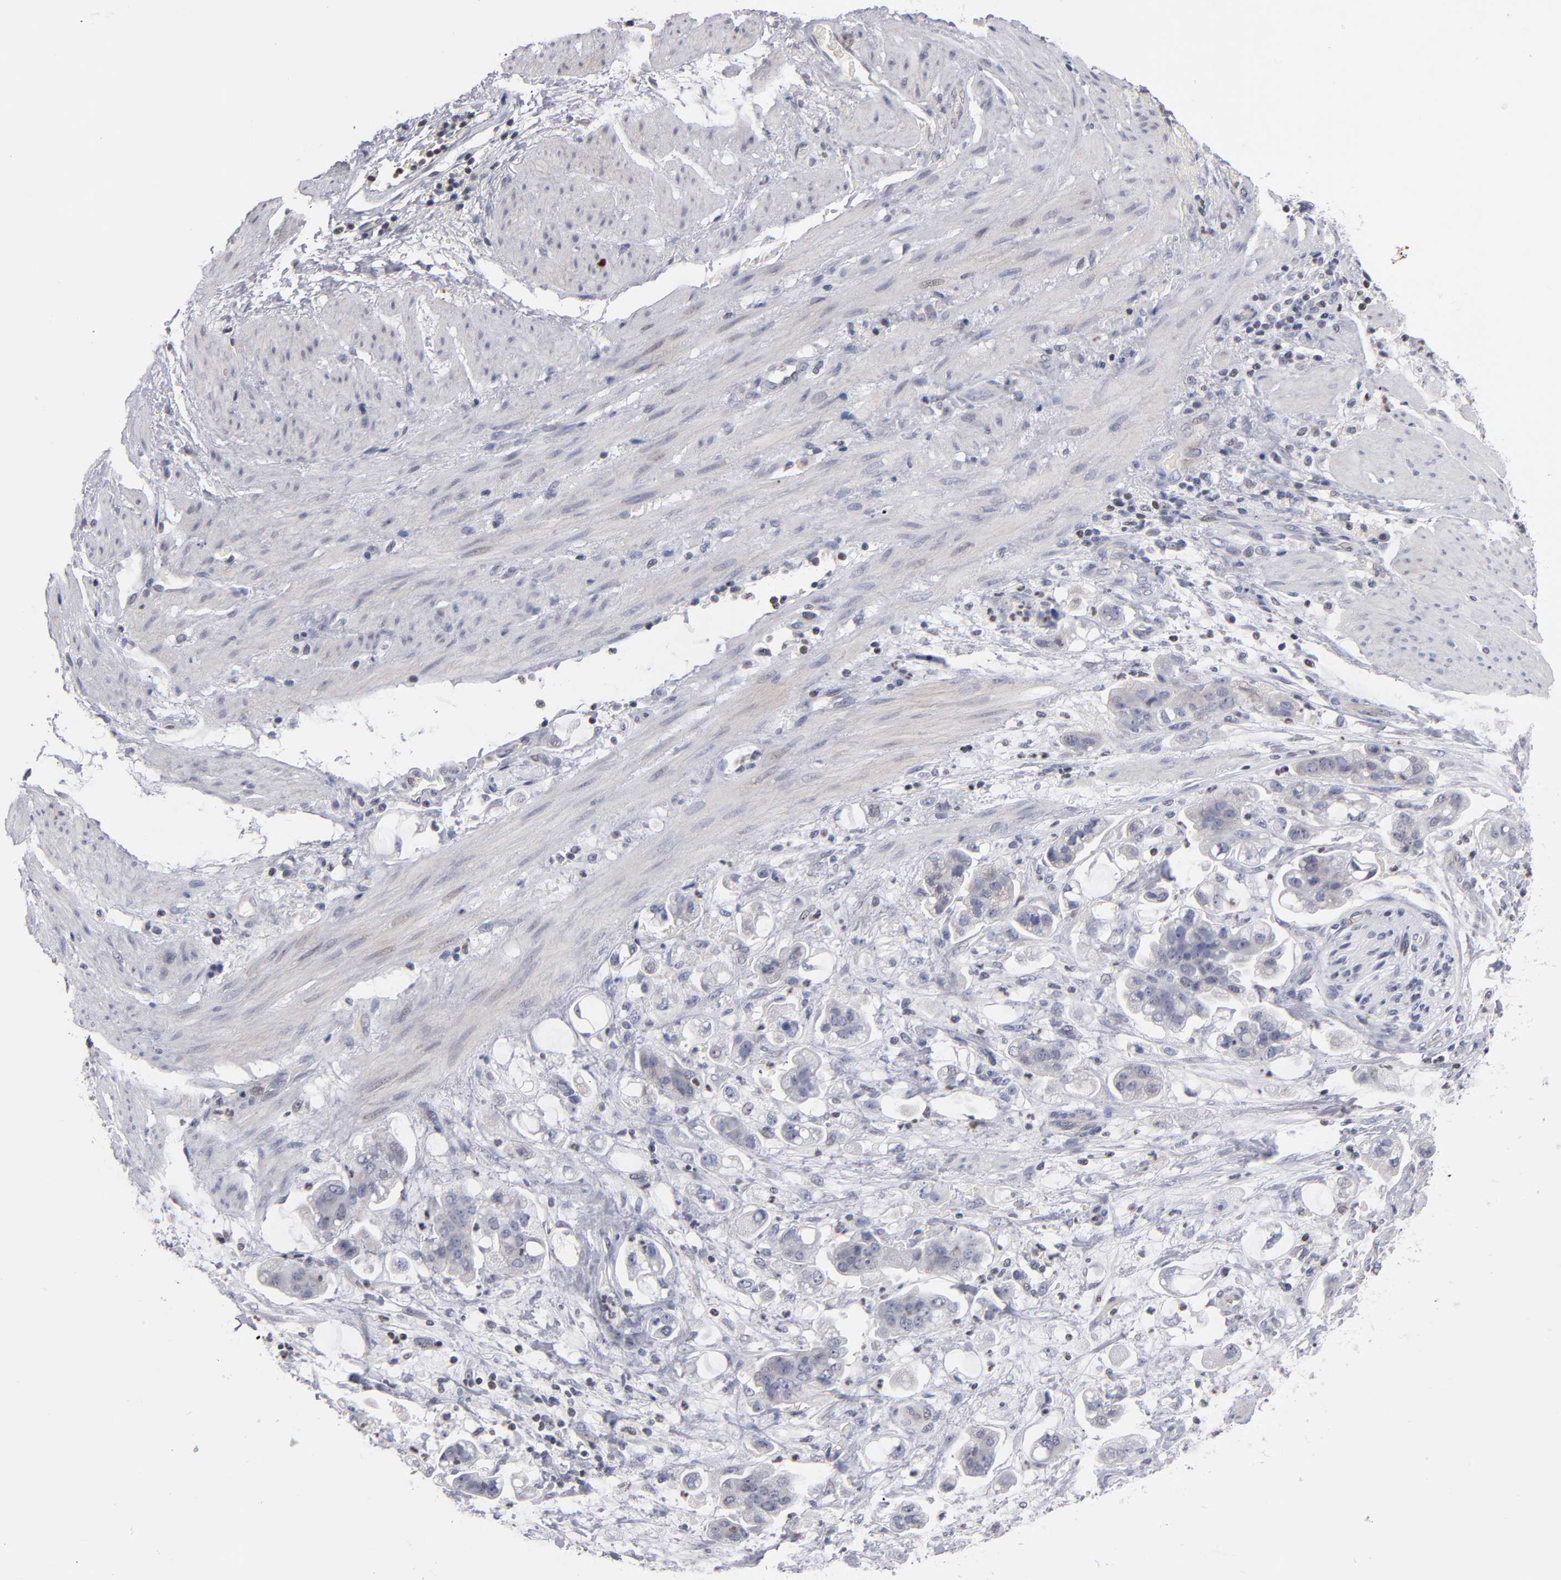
{"staining": {"intensity": "negative", "quantity": "none", "location": "none"}, "tissue": "stomach cancer", "cell_type": "Tumor cells", "image_type": "cancer", "snomed": [{"axis": "morphology", "description": "Adenocarcinoma, NOS"}, {"axis": "topography", "description": "Stomach"}], "caption": "This image is of stomach cancer stained with immunohistochemistry (IHC) to label a protein in brown with the nuclei are counter-stained blue. There is no positivity in tumor cells.", "gene": "ODF2", "patient": {"sex": "male", "age": 62}}